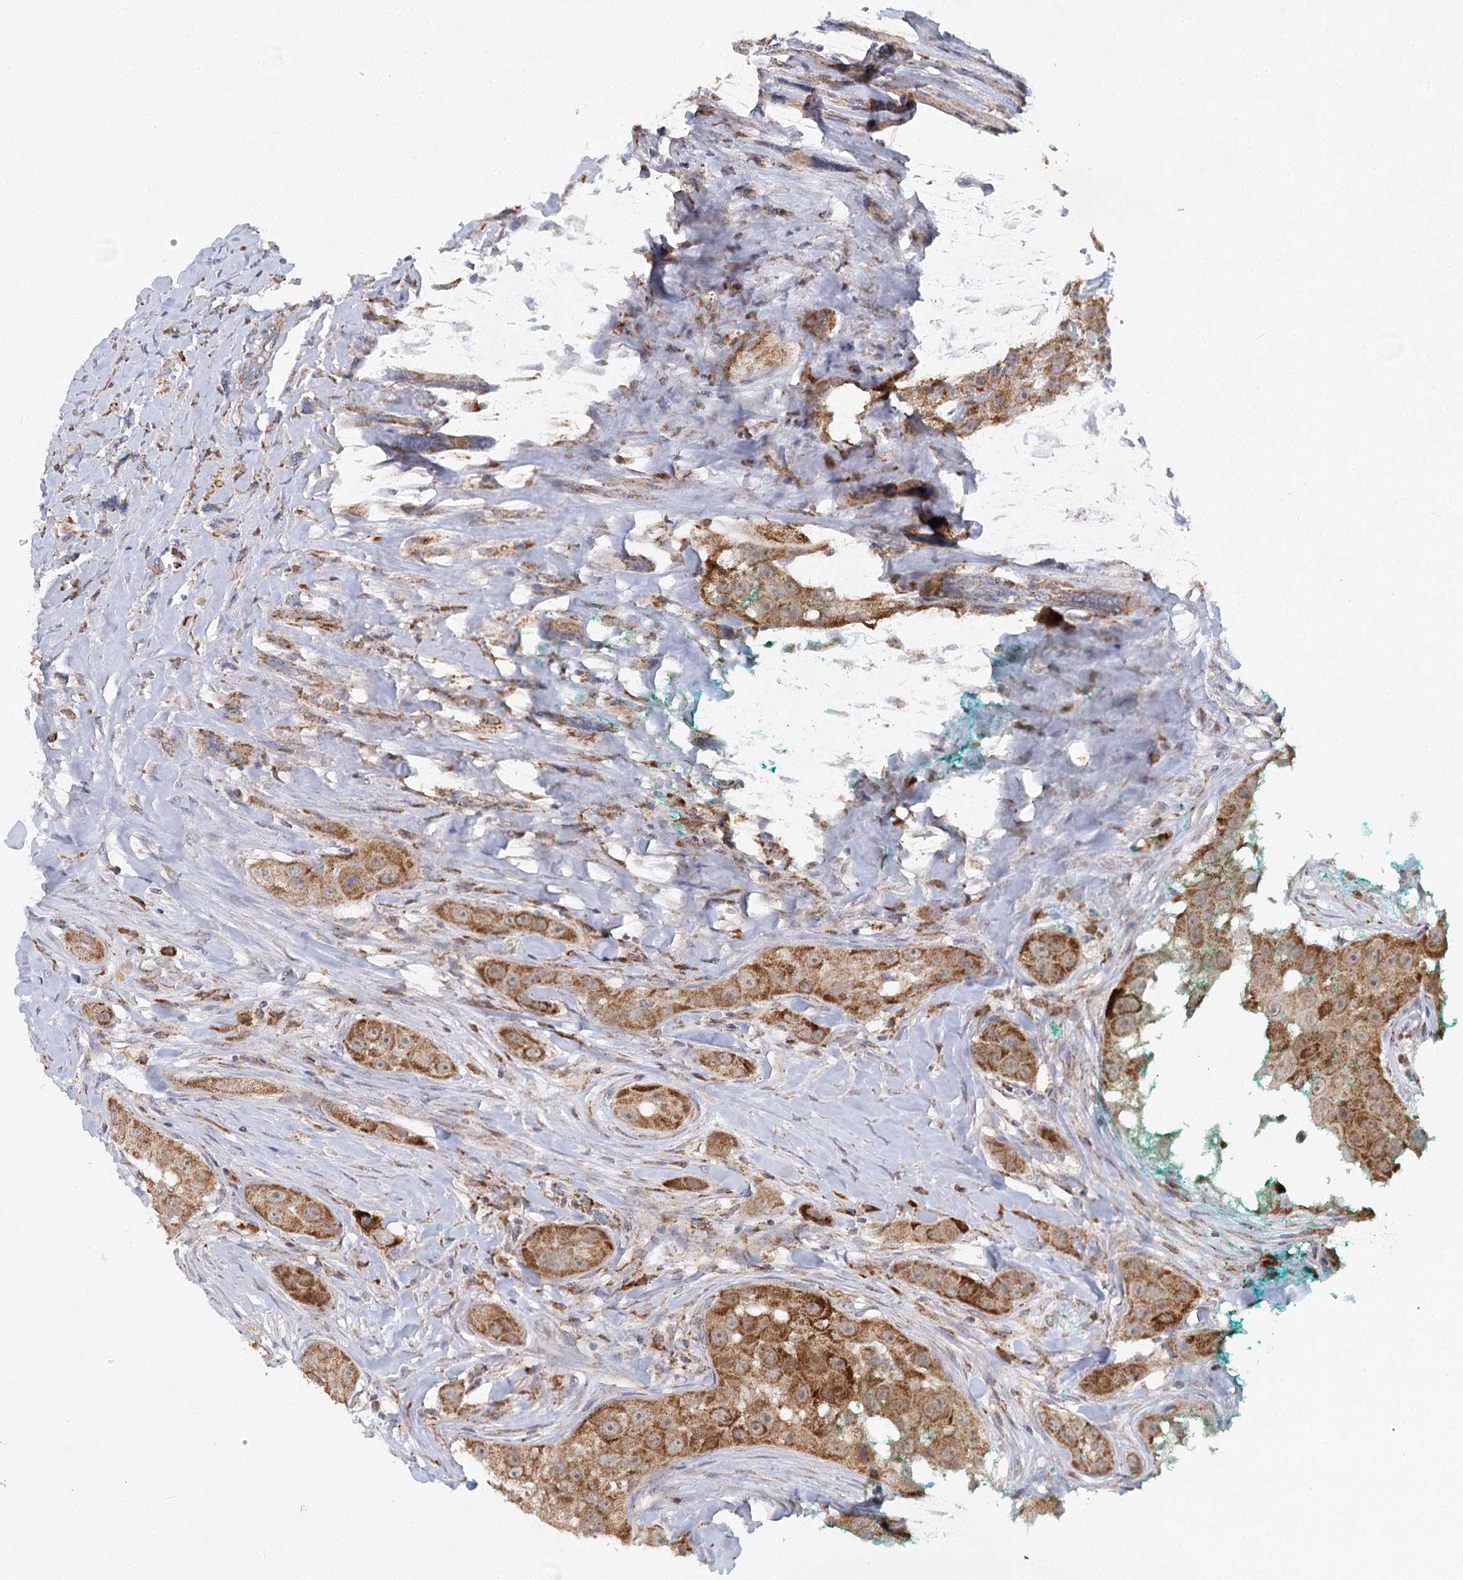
{"staining": {"intensity": "moderate", "quantity": ">75%", "location": "cytoplasmic/membranous"}, "tissue": "head and neck cancer", "cell_type": "Tumor cells", "image_type": "cancer", "snomed": [{"axis": "morphology", "description": "Normal tissue, NOS"}, {"axis": "morphology", "description": "Squamous cell carcinoma, NOS"}, {"axis": "topography", "description": "Skeletal muscle"}, {"axis": "topography", "description": "Head-Neck"}], "caption": "Immunohistochemical staining of human head and neck squamous cell carcinoma displays medium levels of moderate cytoplasmic/membranous positivity in approximately >75% of tumor cells.", "gene": "TAS1R1", "patient": {"sex": "male", "age": 51}}